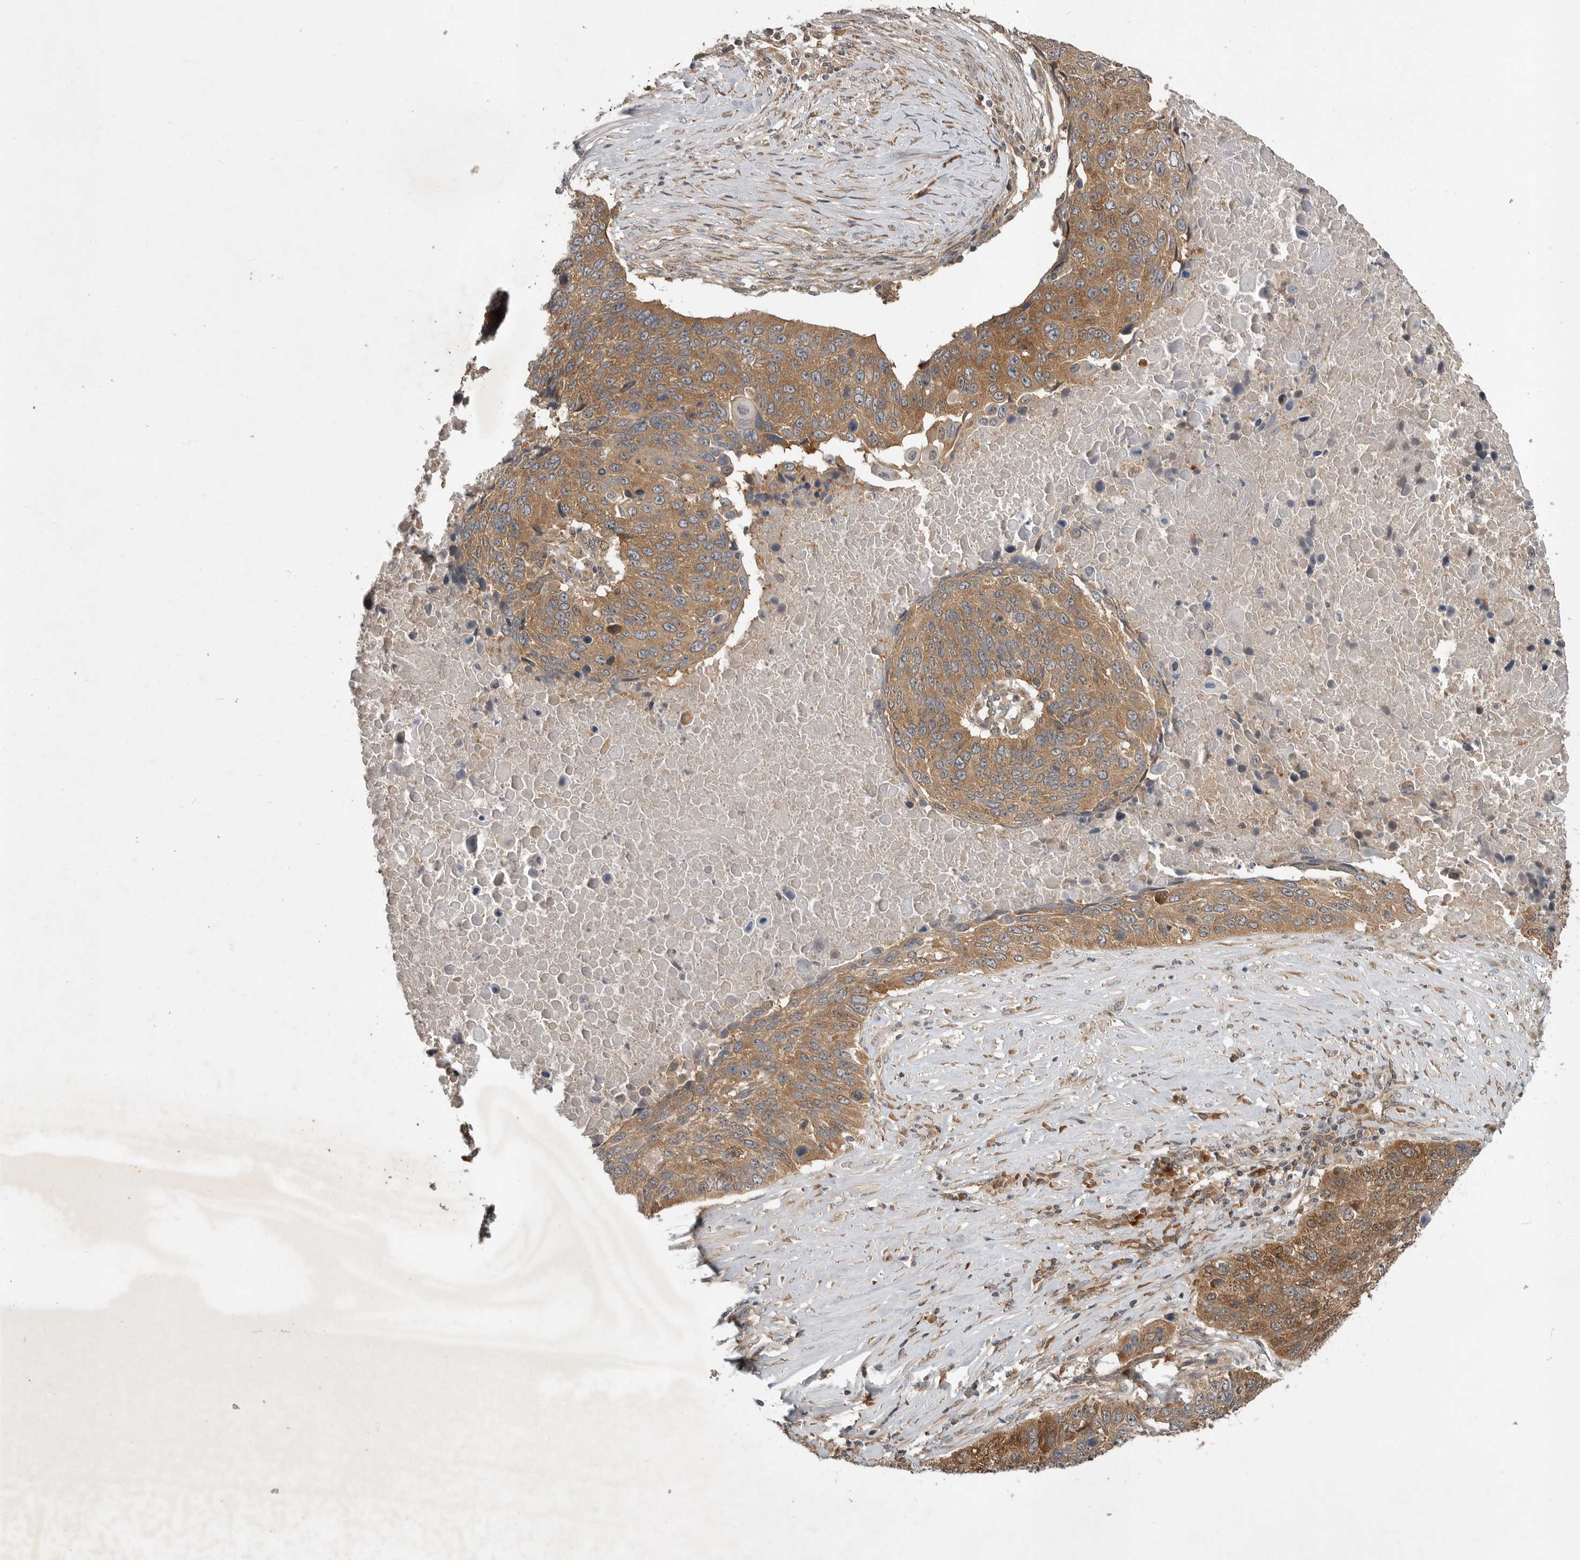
{"staining": {"intensity": "moderate", "quantity": ">75%", "location": "cytoplasmic/membranous"}, "tissue": "lung cancer", "cell_type": "Tumor cells", "image_type": "cancer", "snomed": [{"axis": "morphology", "description": "Squamous cell carcinoma, NOS"}, {"axis": "topography", "description": "Lung"}], "caption": "Lung cancer stained with immunohistochemistry shows moderate cytoplasmic/membranous staining in about >75% of tumor cells.", "gene": "OSBPL9", "patient": {"sex": "male", "age": 66}}